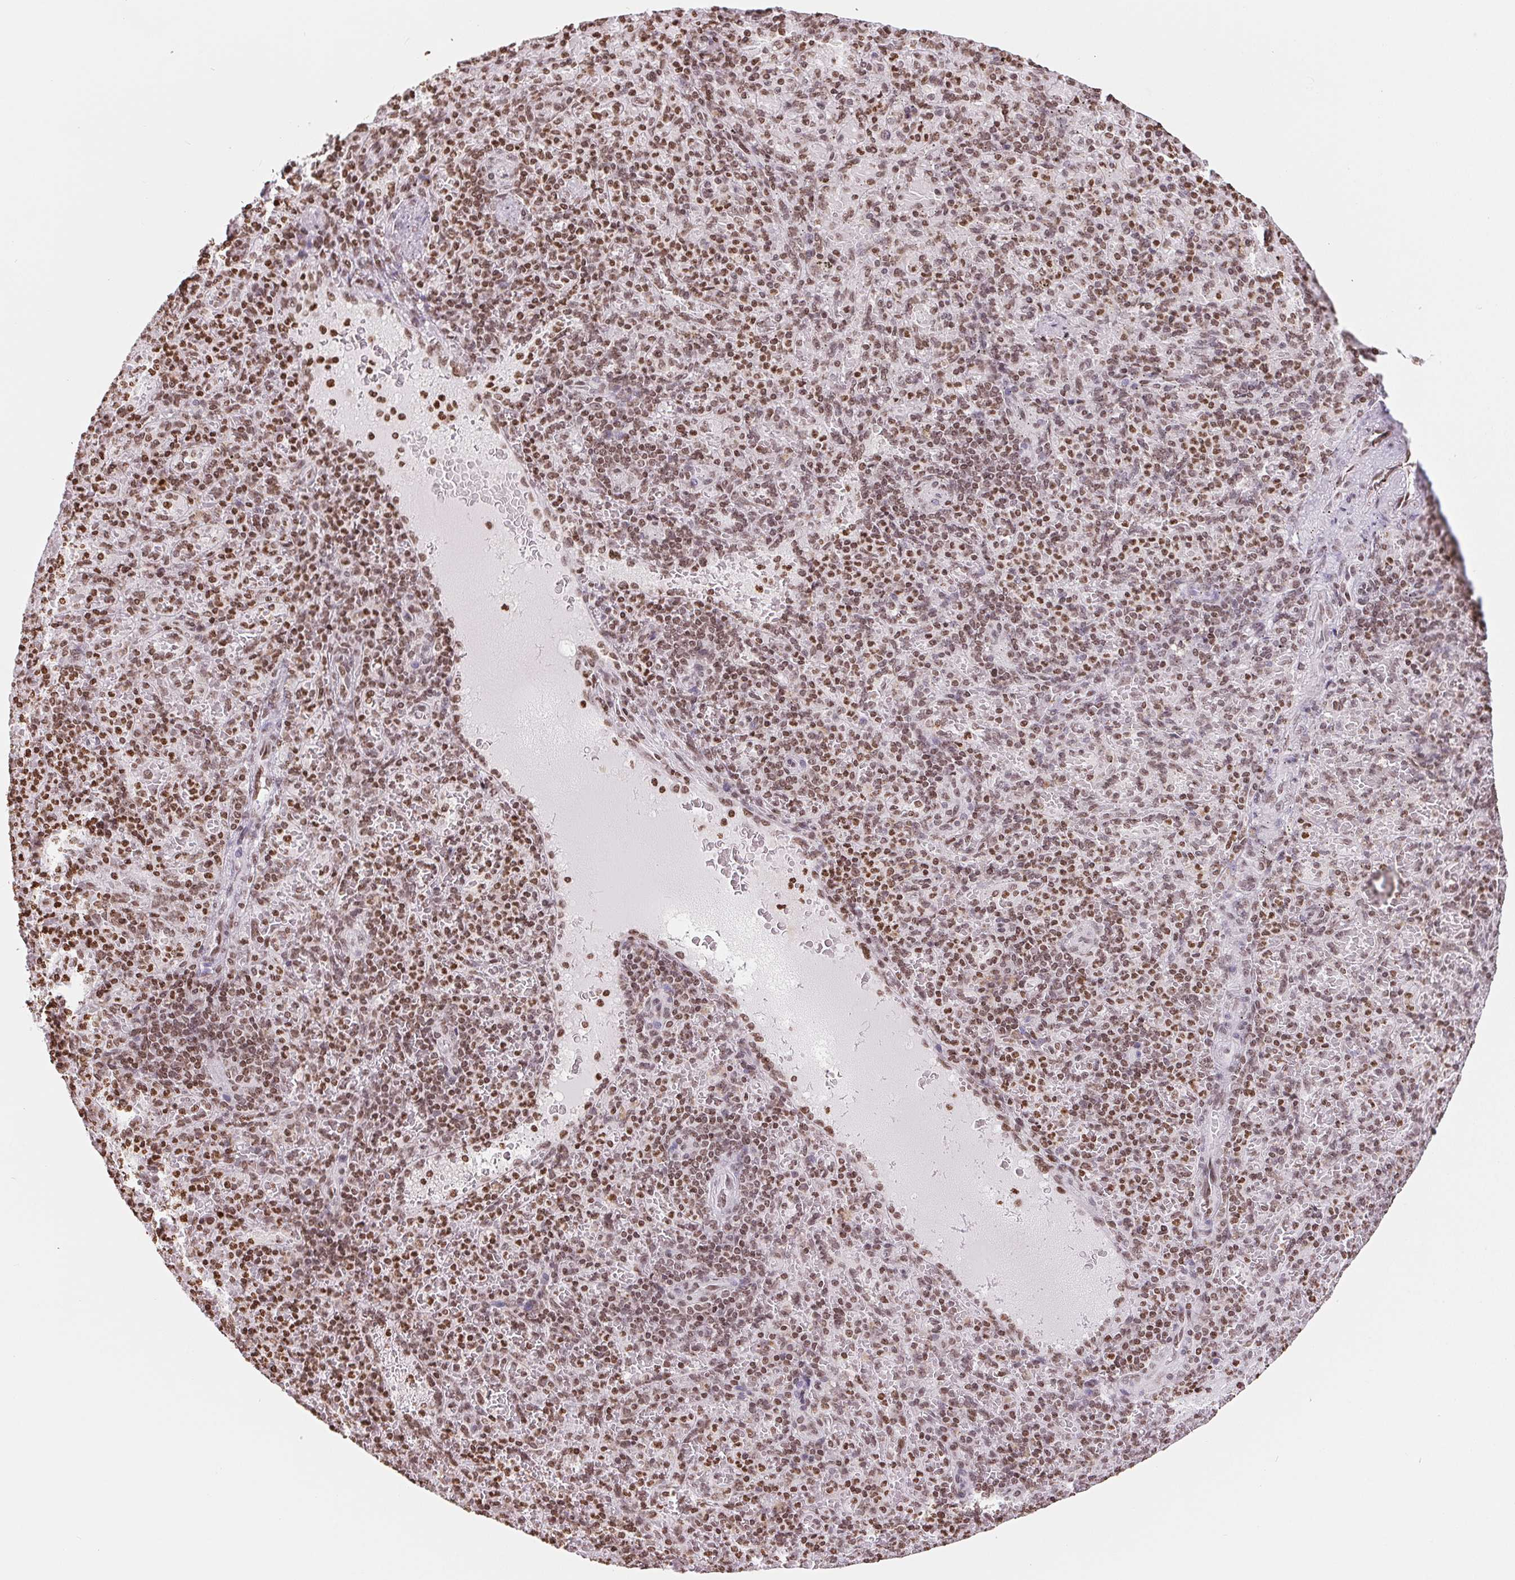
{"staining": {"intensity": "moderate", "quantity": ">75%", "location": "nuclear"}, "tissue": "spleen", "cell_type": "Cells in red pulp", "image_type": "normal", "snomed": [{"axis": "morphology", "description": "Normal tissue, NOS"}, {"axis": "topography", "description": "Spleen"}], "caption": "Cells in red pulp display medium levels of moderate nuclear expression in approximately >75% of cells in benign spleen. The staining was performed using DAB to visualize the protein expression in brown, while the nuclei were stained in blue with hematoxylin (Magnification: 20x).", "gene": "SMIM12", "patient": {"sex": "female", "age": 74}}